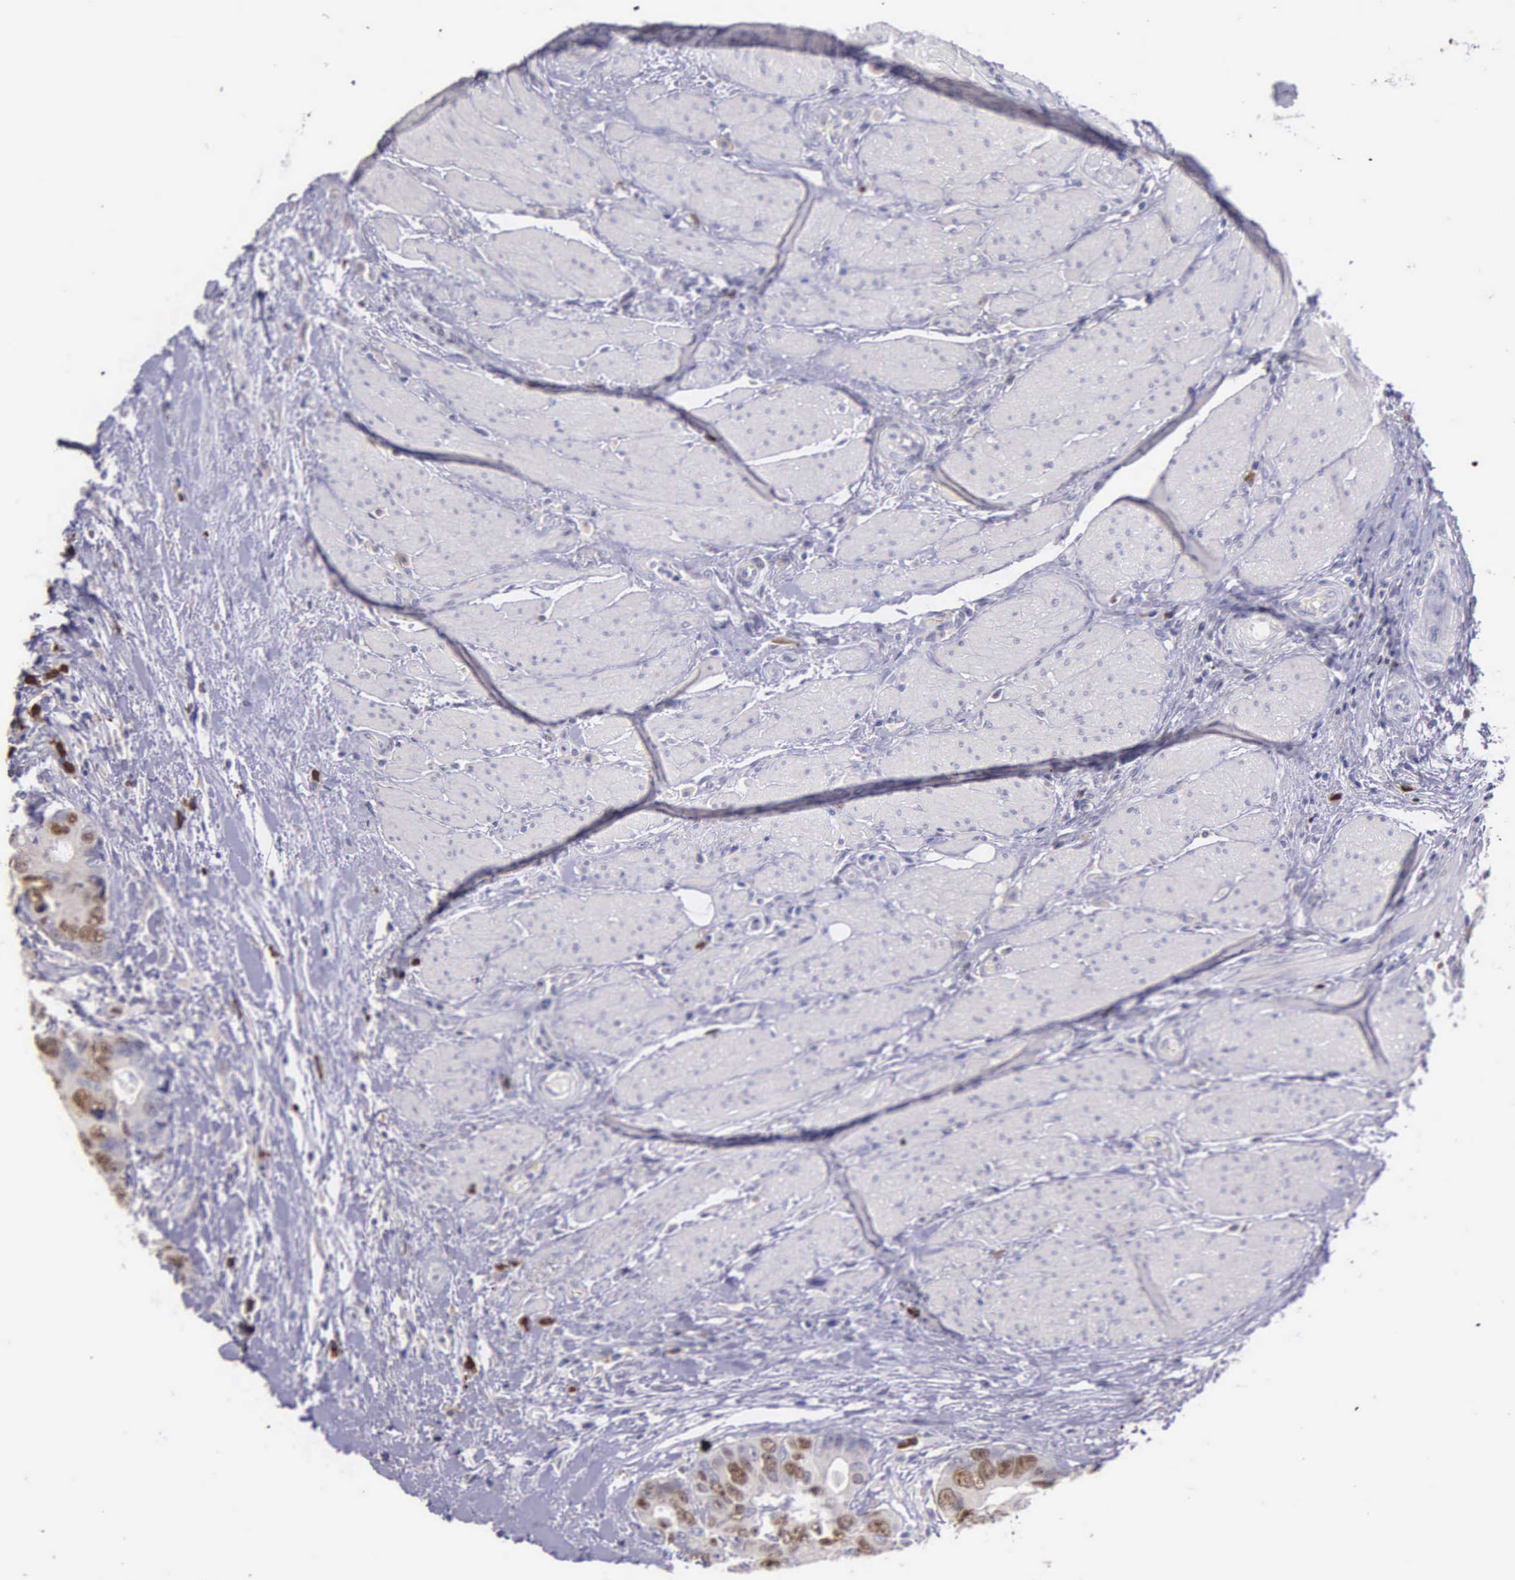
{"staining": {"intensity": "moderate", "quantity": "25%-75%", "location": "nuclear"}, "tissue": "colorectal cancer", "cell_type": "Tumor cells", "image_type": "cancer", "snomed": [{"axis": "morphology", "description": "Adenocarcinoma, NOS"}, {"axis": "topography", "description": "Rectum"}], "caption": "Brown immunohistochemical staining in colorectal cancer reveals moderate nuclear positivity in about 25%-75% of tumor cells.", "gene": "MCM5", "patient": {"sex": "female", "age": 67}}